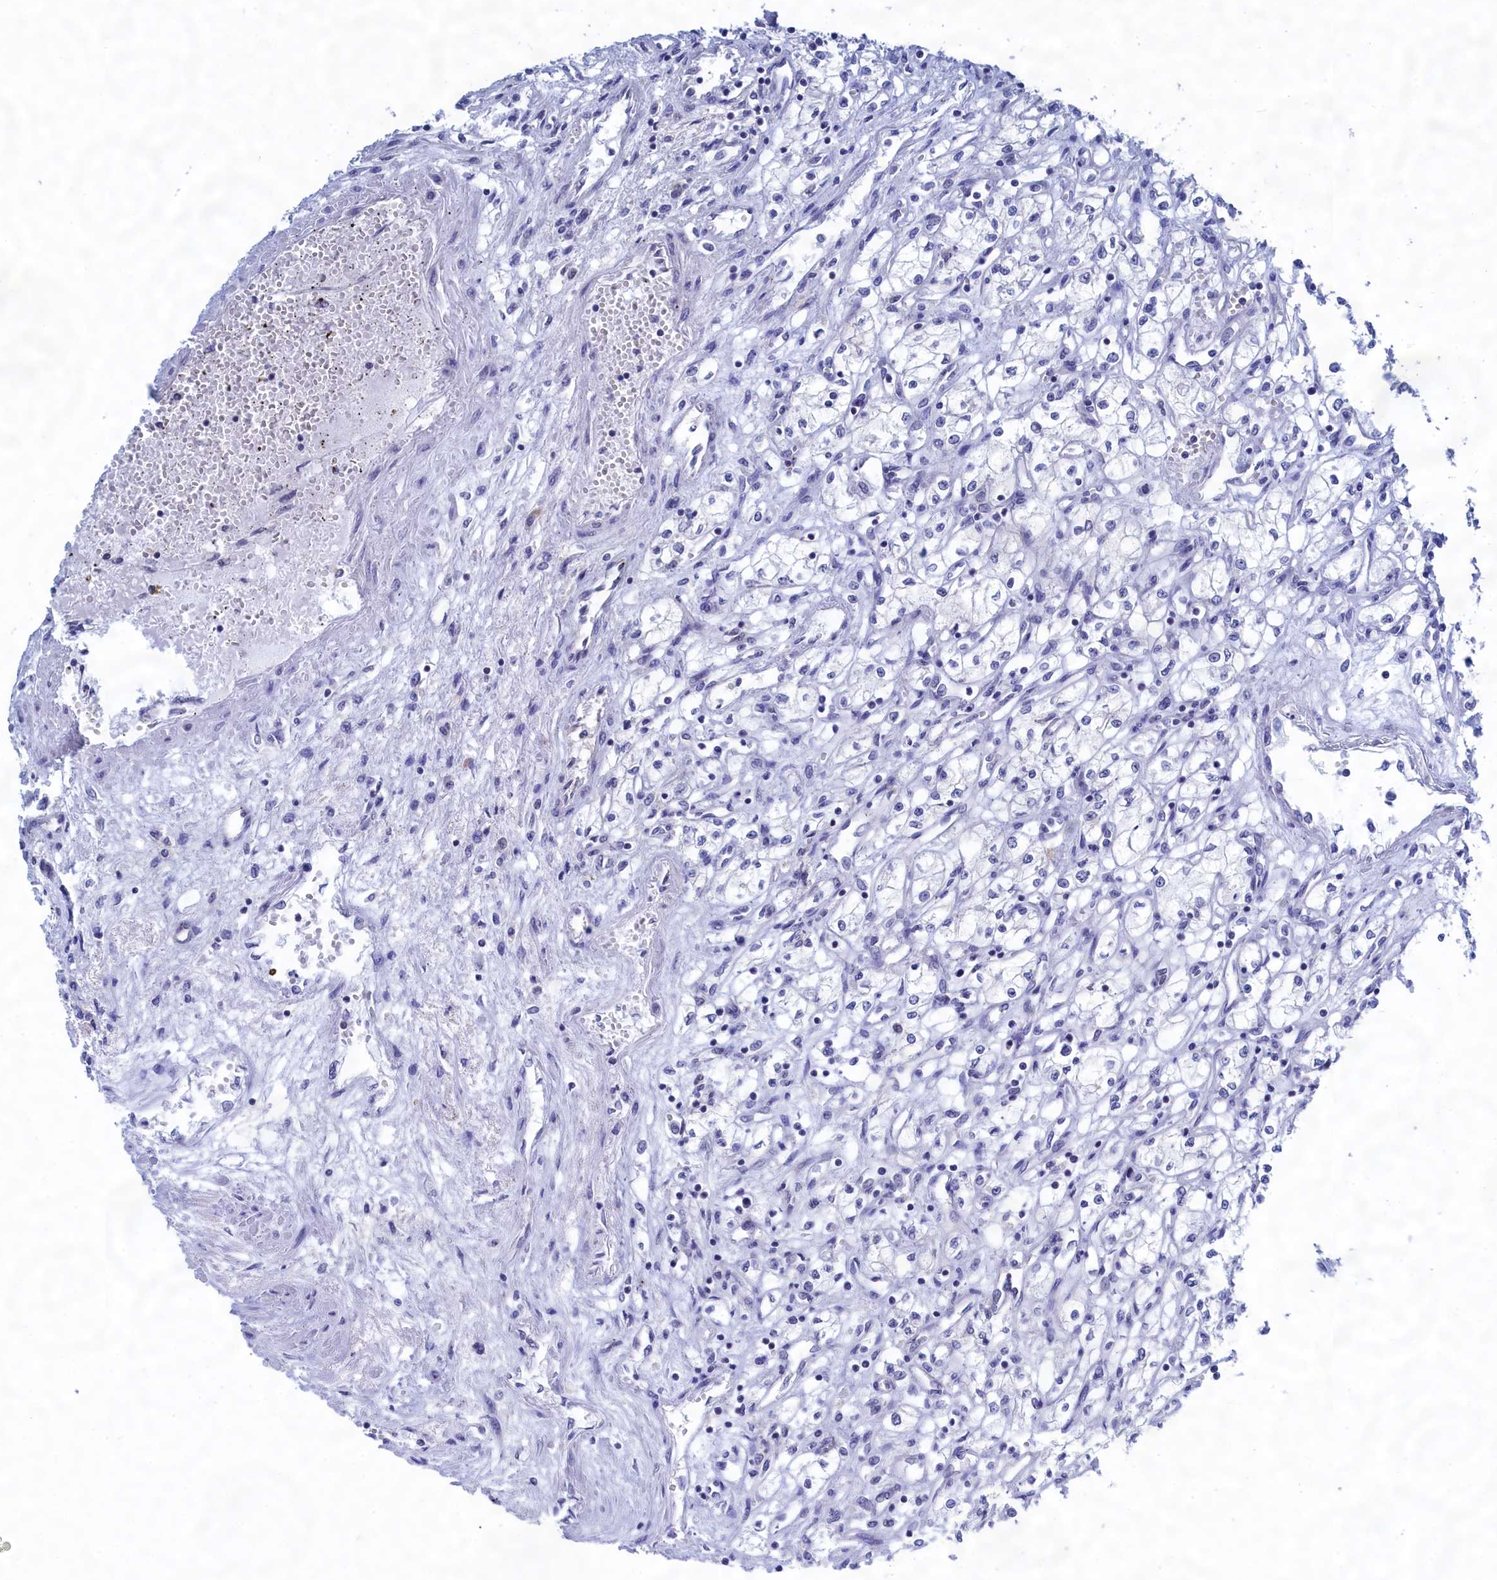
{"staining": {"intensity": "negative", "quantity": "none", "location": "none"}, "tissue": "renal cancer", "cell_type": "Tumor cells", "image_type": "cancer", "snomed": [{"axis": "morphology", "description": "Adenocarcinoma, NOS"}, {"axis": "topography", "description": "Kidney"}], "caption": "Tumor cells are negative for protein expression in human renal cancer (adenocarcinoma).", "gene": "PGP", "patient": {"sex": "male", "age": 59}}